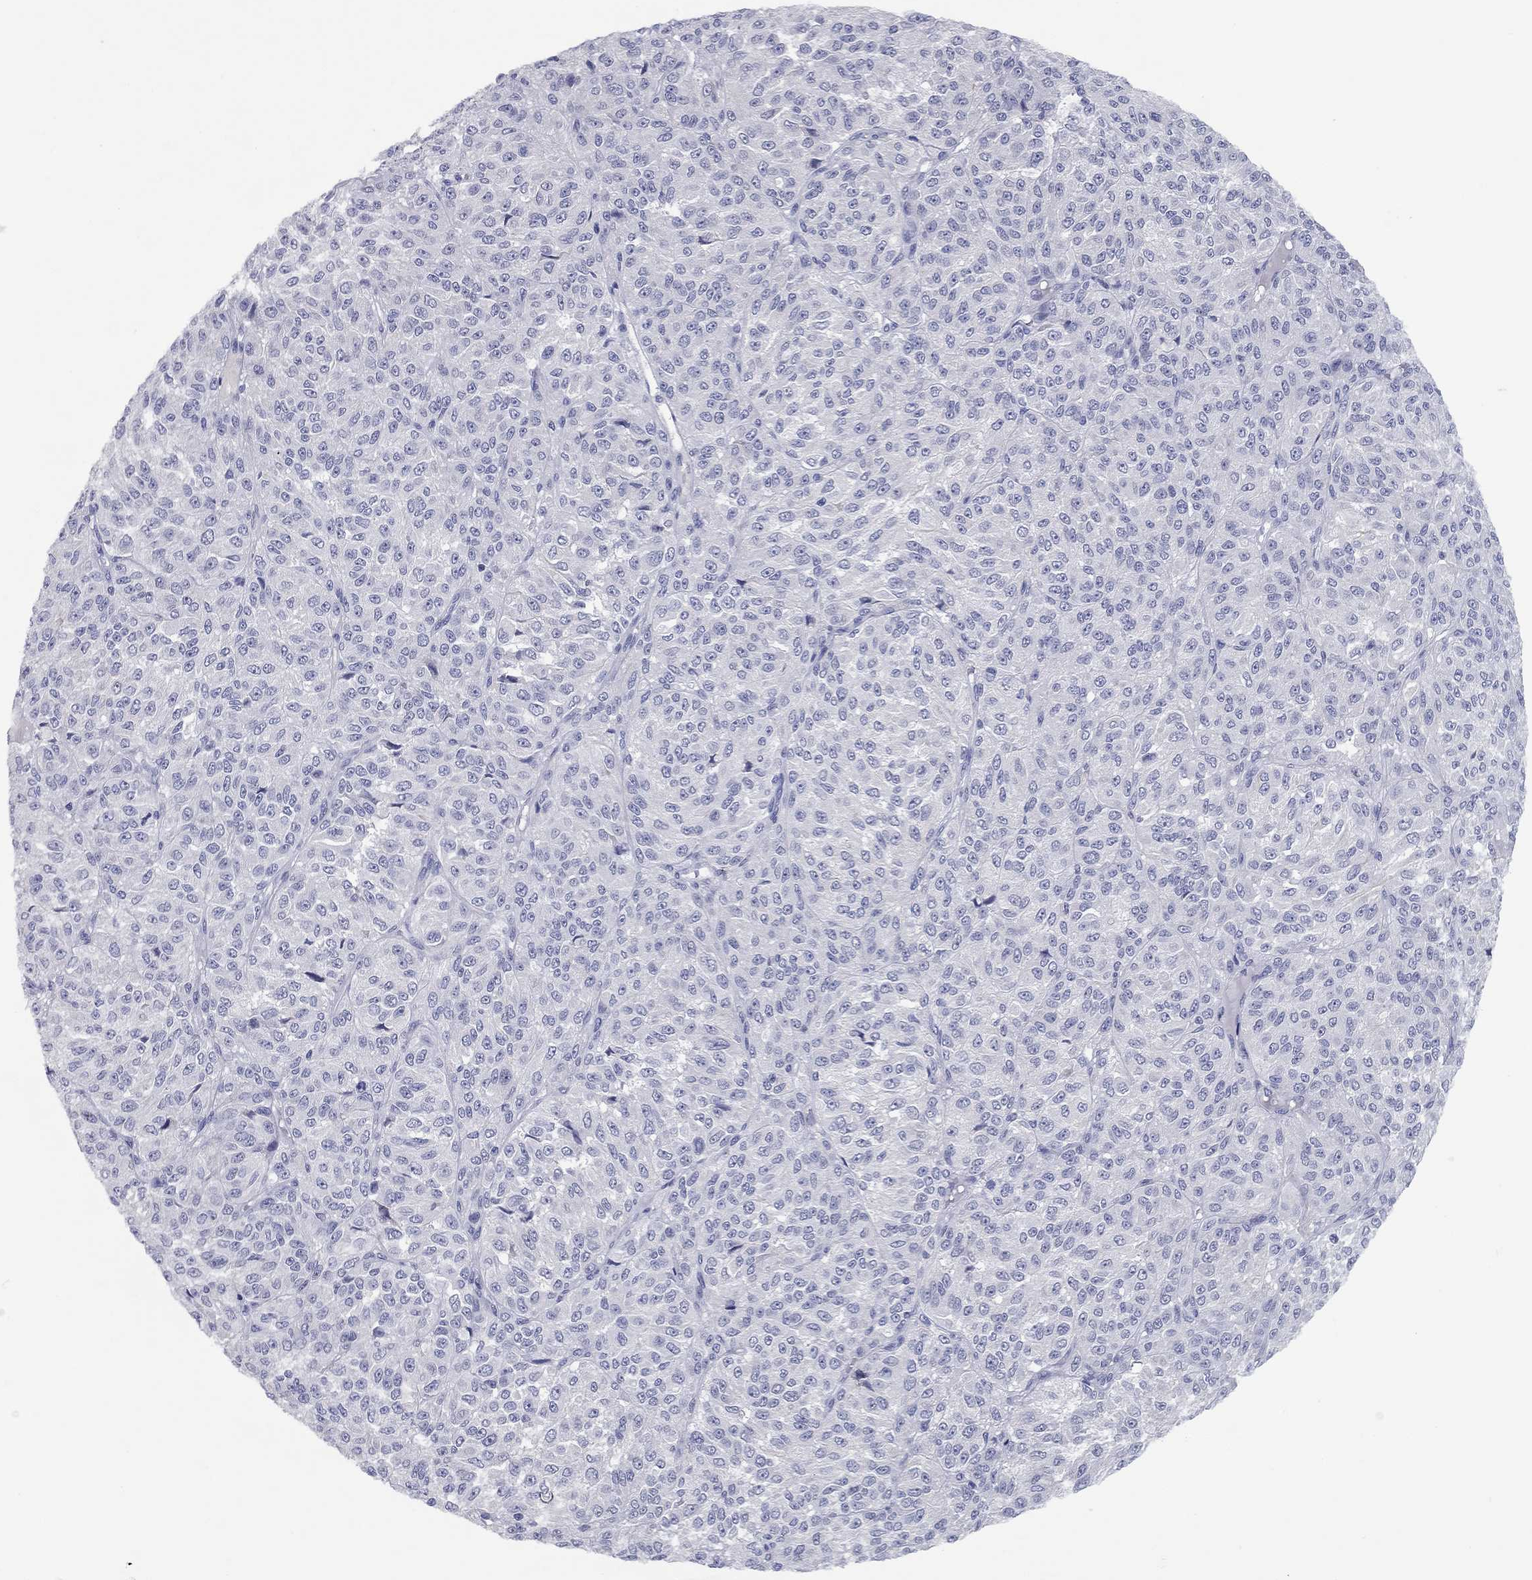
{"staining": {"intensity": "negative", "quantity": "none", "location": "none"}, "tissue": "melanoma", "cell_type": "Tumor cells", "image_type": "cancer", "snomed": [{"axis": "morphology", "description": "Malignant melanoma, Metastatic site"}, {"axis": "topography", "description": "Brain"}], "caption": "DAB immunohistochemical staining of human melanoma exhibits no significant staining in tumor cells.", "gene": "UNC119B", "patient": {"sex": "female", "age": 56}}